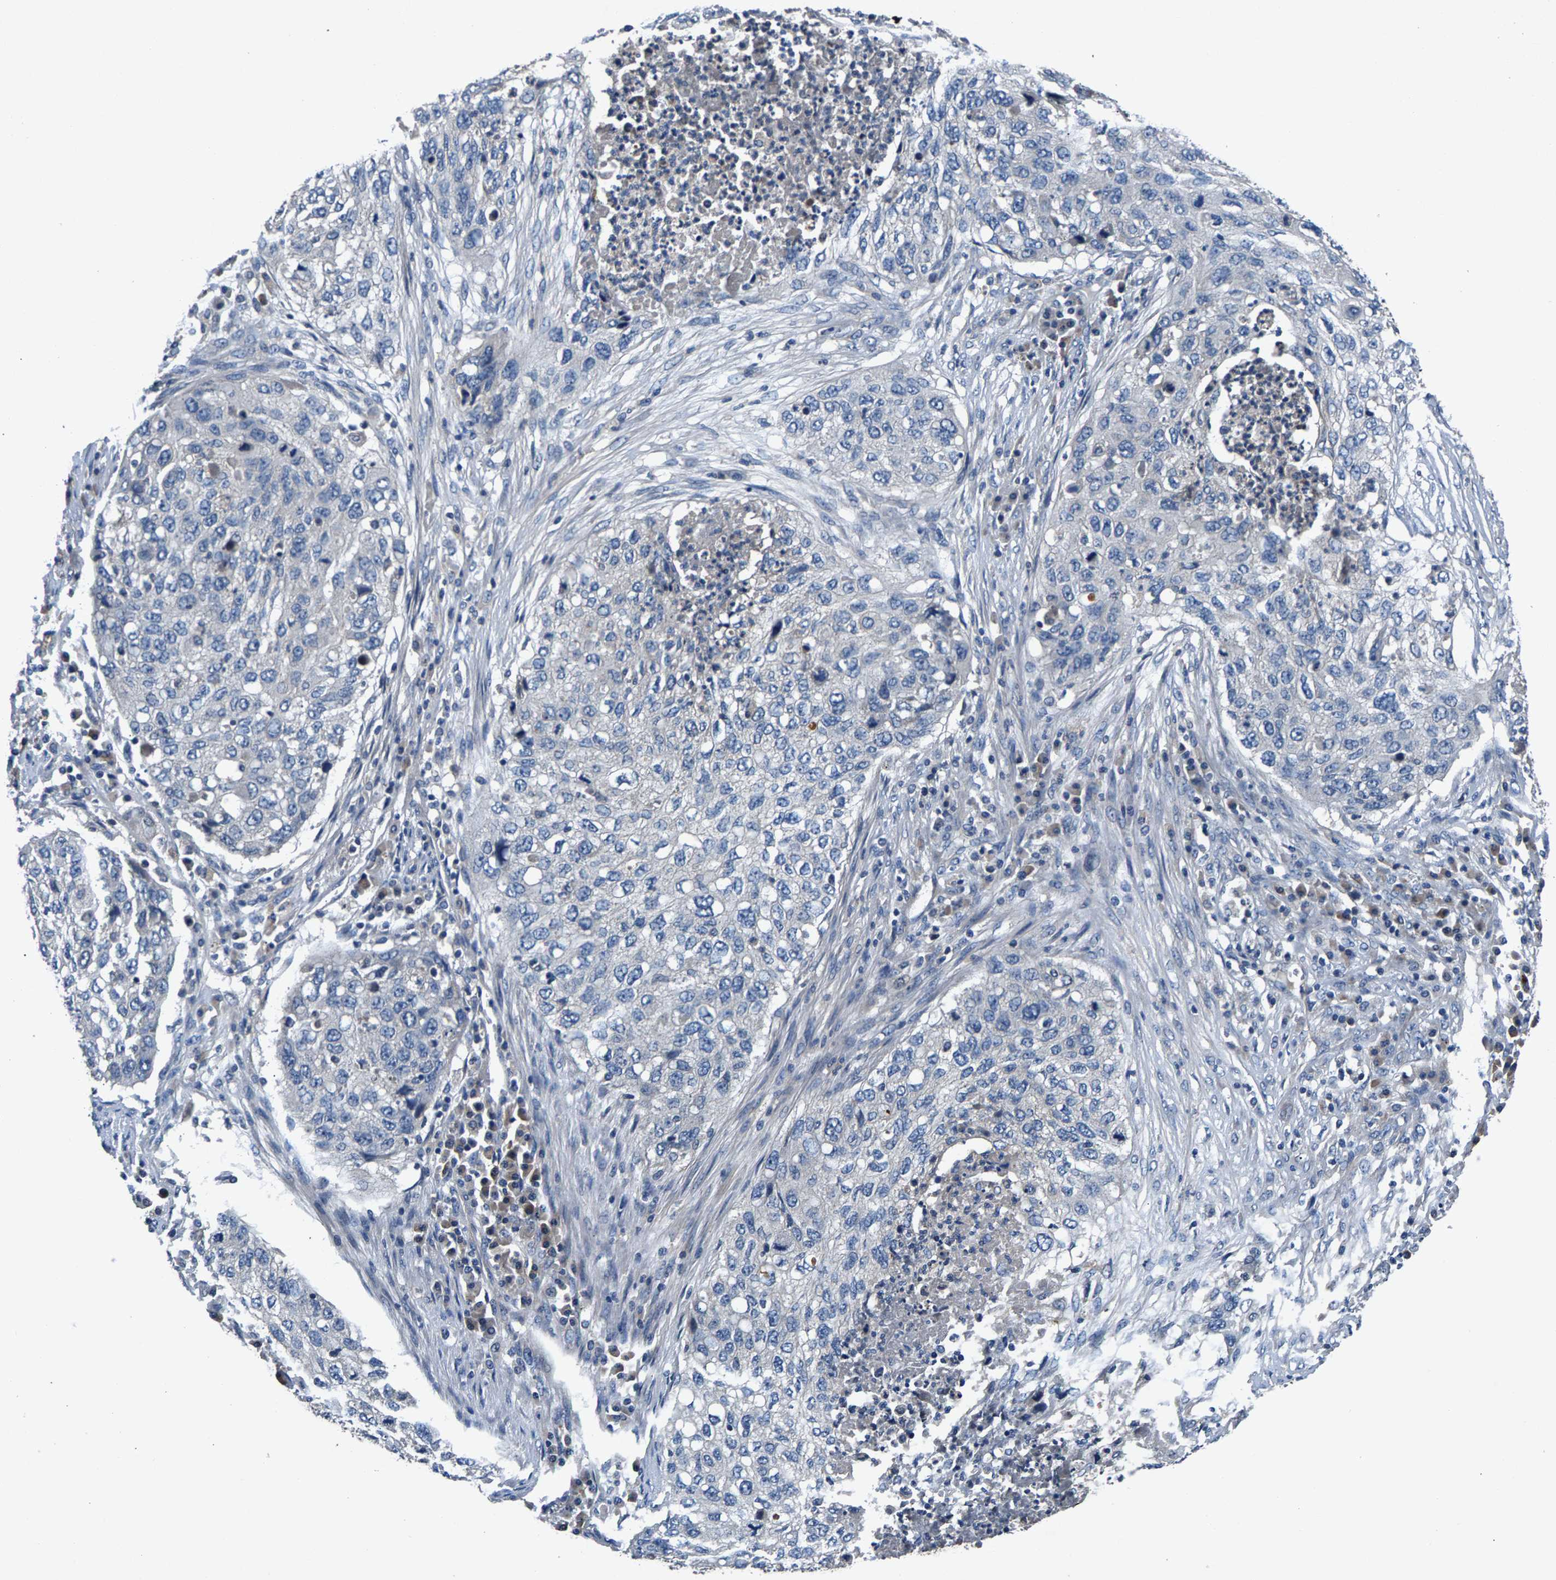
{"staining": {"intensity": "negative", "quantity": "none", "location": "none"}, "tissue": "lung cancer", "cell_type": "Tumor cells", "image_type": "cancer", "snomed": [{"axis": "morphology", "description": "Squamous cell carcinoma, NOS"}, {"axis": "topography", "description": "Lung"}], "caption": "There is no significant expression in tumor cells of lung cancer.", "gene": "PRXL2C", "patient": {"sex": "female", "age": 63}}